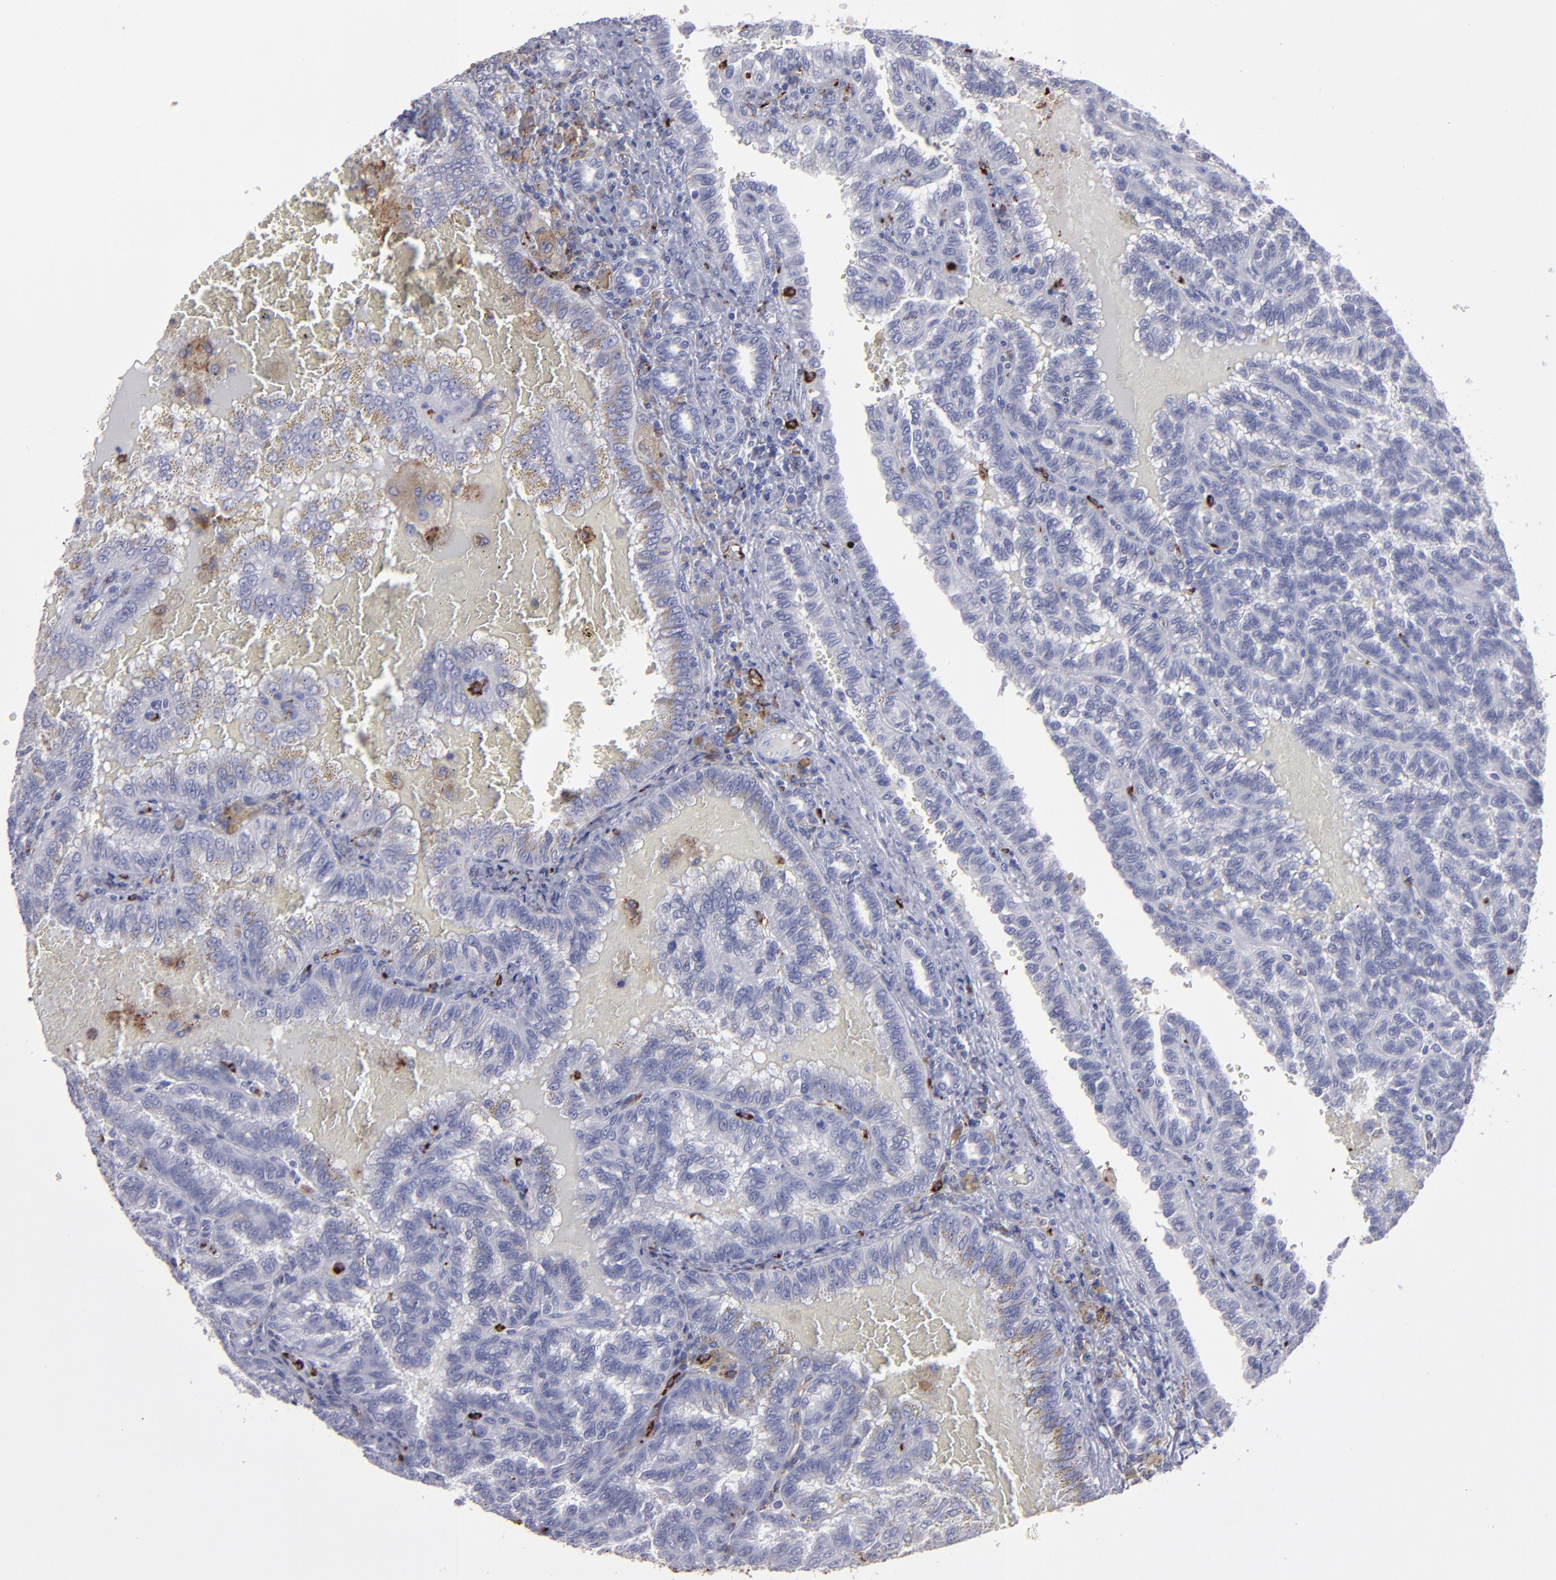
{"staining": {"intensity": "negative", "quantity": "none", "location": "none"}, "tissue": "renal cancer", "cell_type": "Tumor cells", "image_type": "cancer", "snomed": [{"axis": "morphology", "description": "Inflammation, NOS"}, {"axis": "morphology", "description": "Adenocarcinoma, NOS"}, {"axis": "topography", "description": "Kidney"}], "caption": "Protein analysis of renal cancer (adenocarcinoma) demonstrates no significant expression in tumor cells.", "gene": "CD36", "patient": {"sex": "male", "age": 68}}